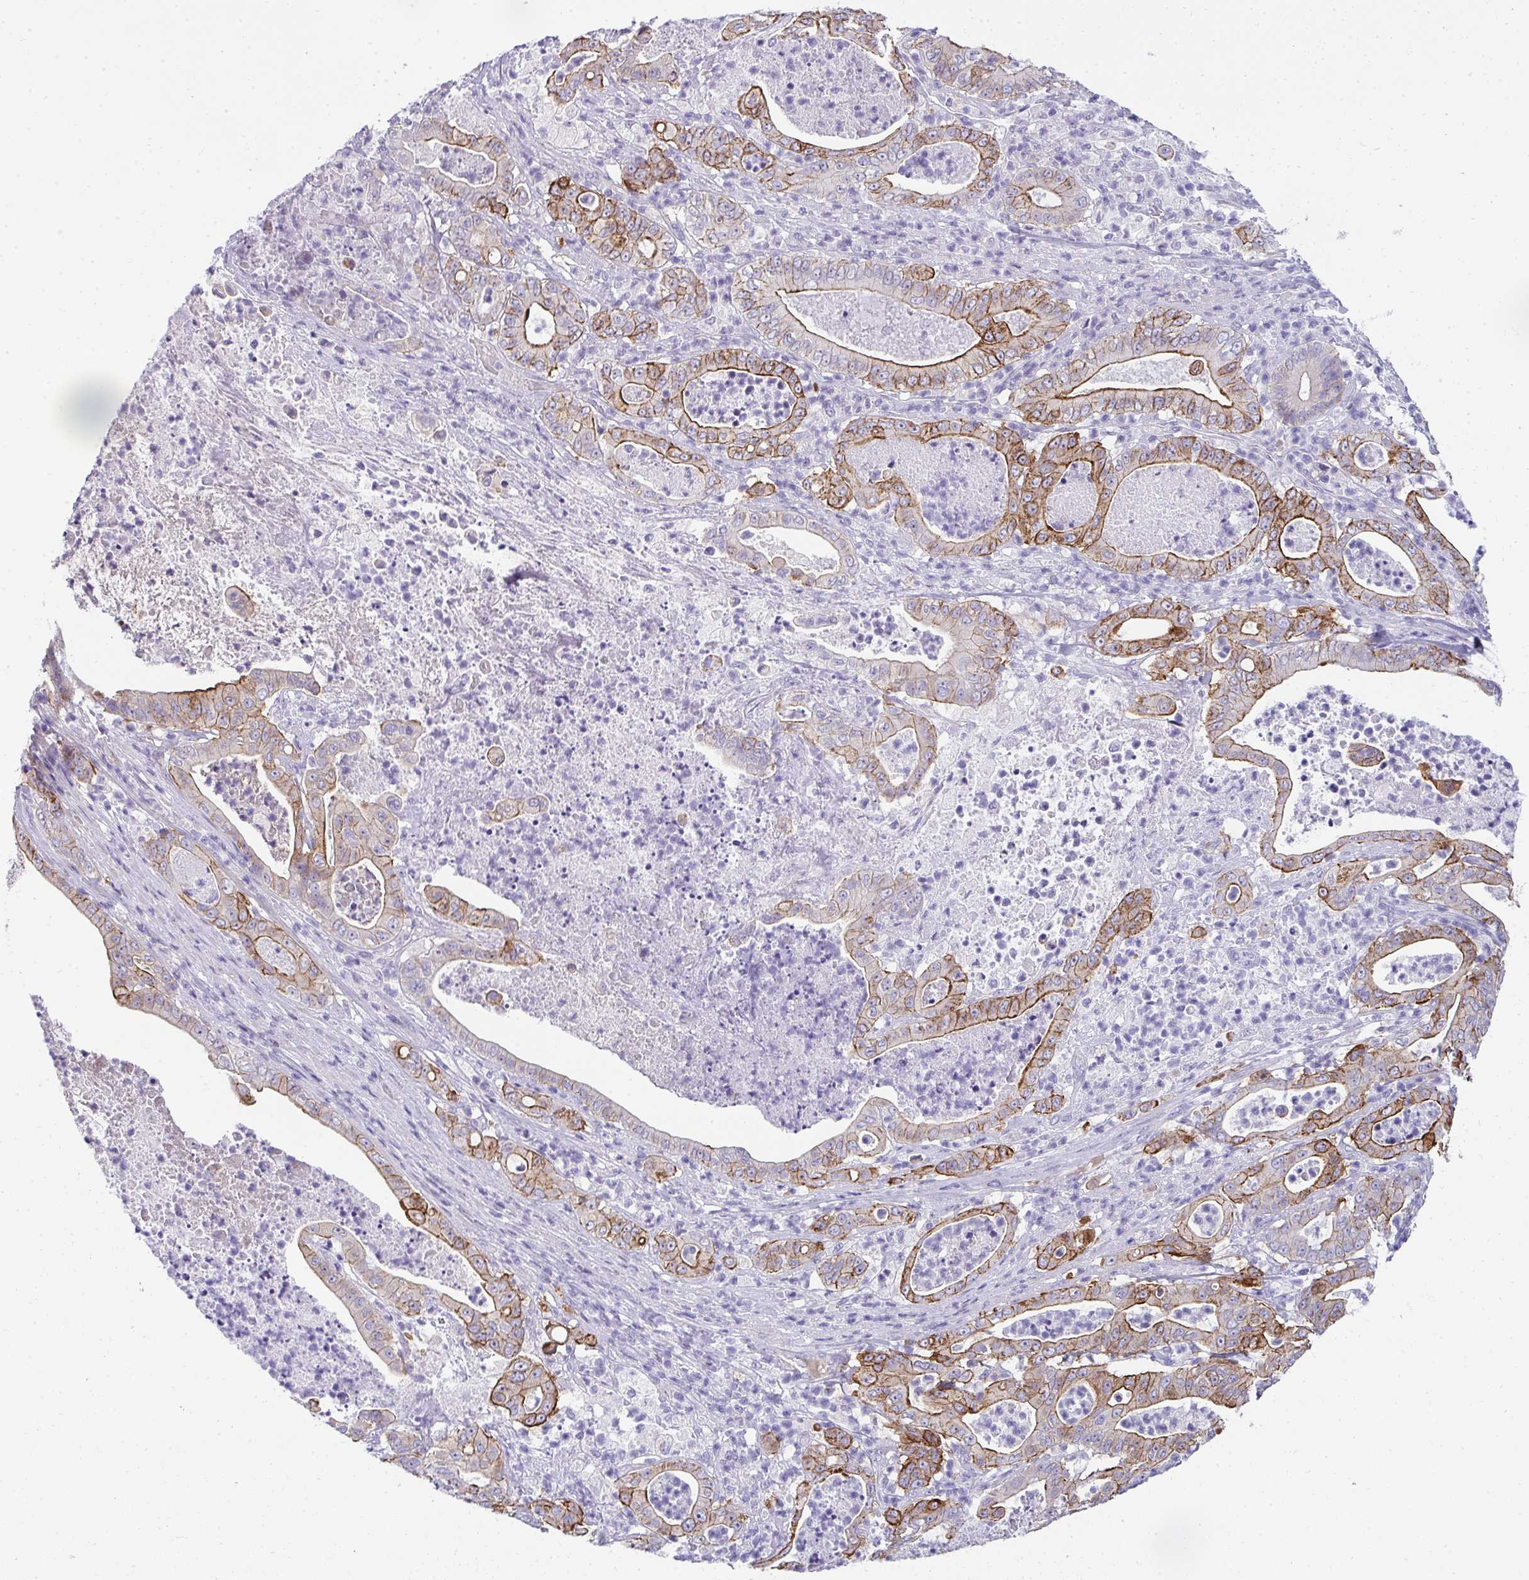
{"staining": {"intensity": "moderate", "quantity": "25%-75%", "location": "cytoplasmic/membranous"}, "tissue": "pancreatic cancer", "cell_type": "Tumor cells", "image_type": "cancer", "snomed": [{"axis": "morphology", "description": "Adenocarcinoma, NOS"}, {"axis": "topography", "description": "Pancreas"}], "caption": "About 25%-75% of tumor cells in pancreatic cancer show moderate cytoplasmic/membranous protein expression as visualized by brown immunohistochemical staining.", "gene": "AK5", "patient": {"sex": "male", "age": 71}}